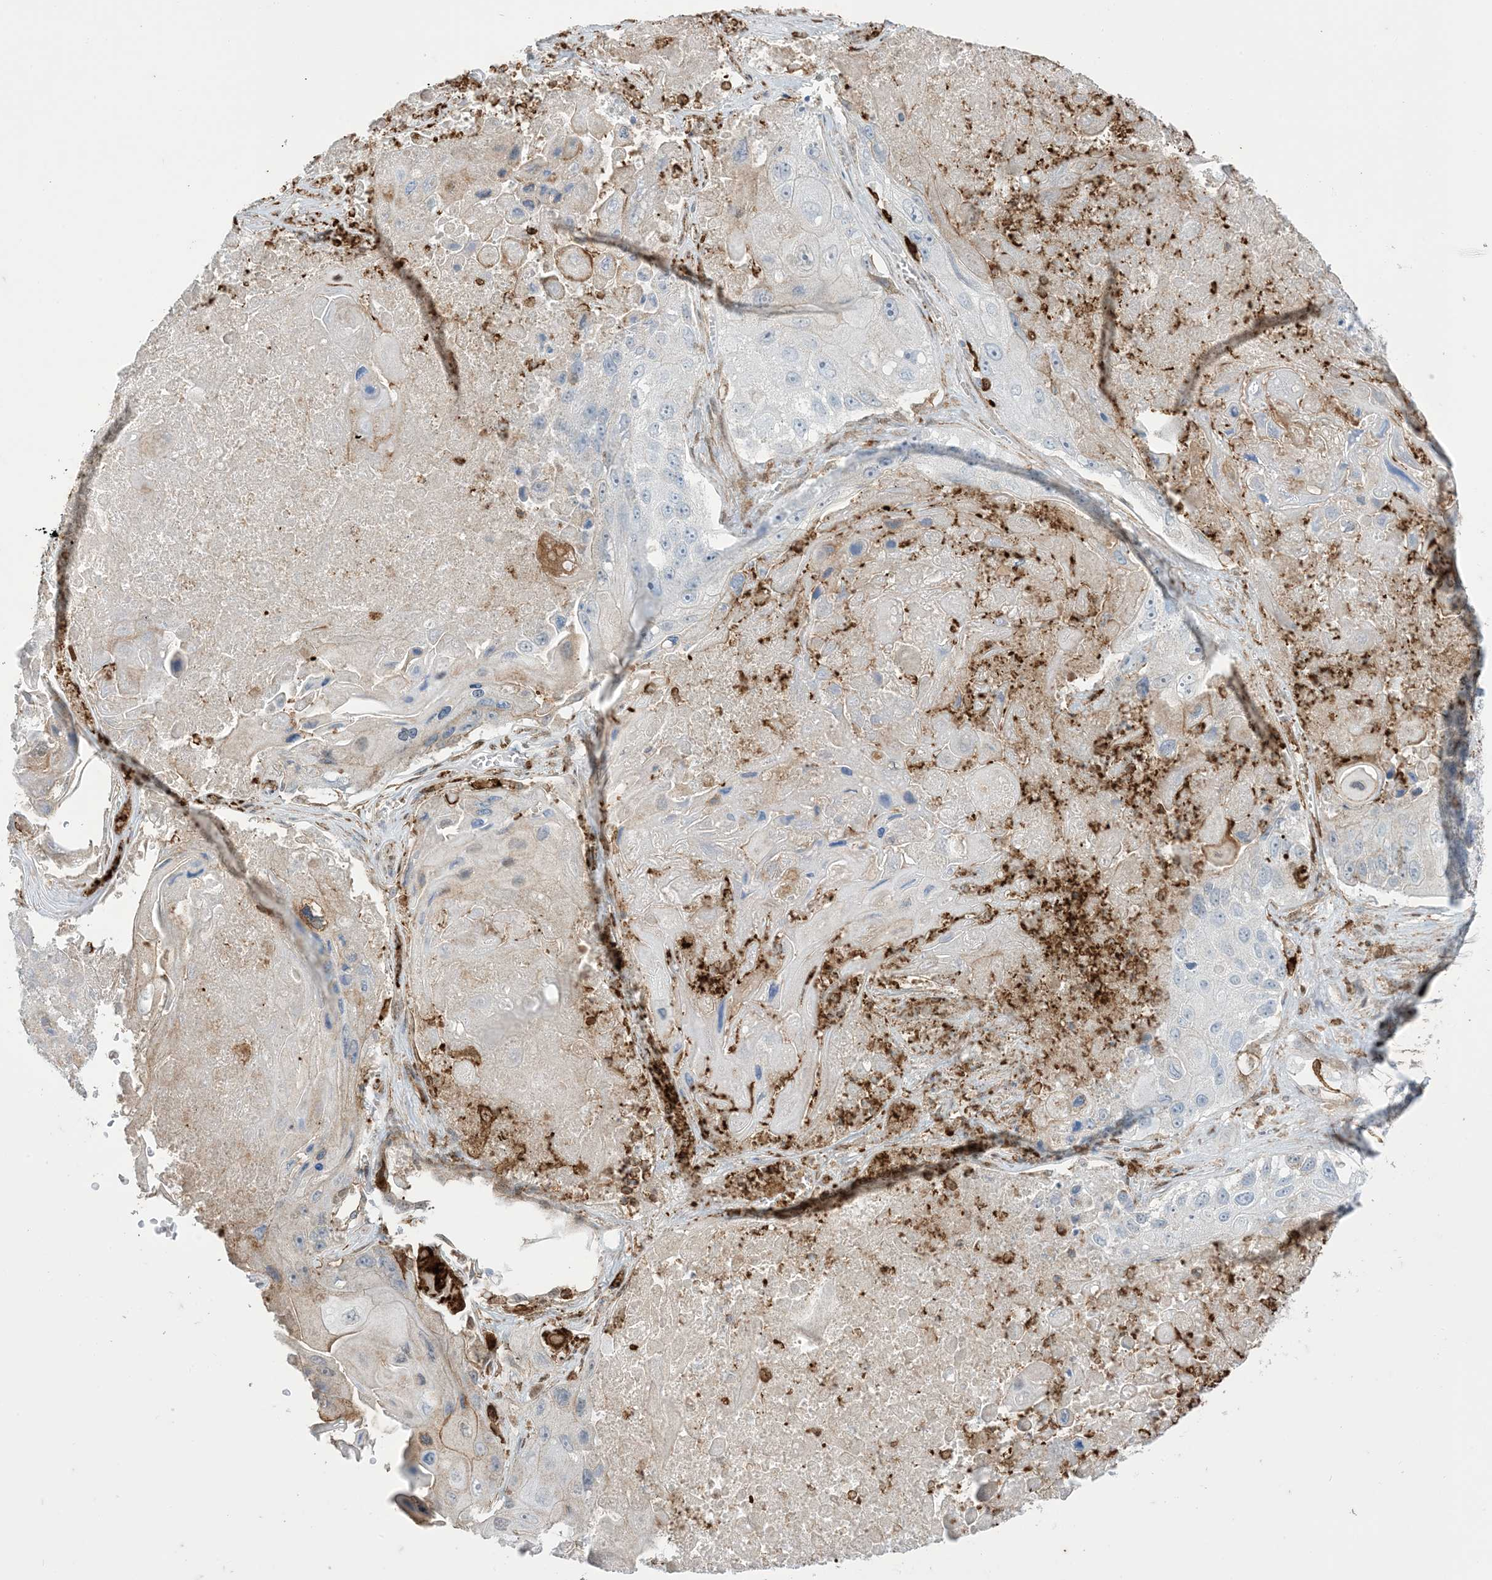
{"staining": {"intensity": "negative", "quantity": "none", "location": "none"}, "tissue": "lung cancer", "cell_type": "Tumor cells", "image_type": "cancer", "snomed": [{"axis": "morphology", "description": "Squamous cell carcinoma, NOS"}, {"axis": "topography", "description": "Lung"}], "caption": "Protein analysis of lung cancer shows no significant positivity in tumor cells.", "gene": "GSN", "patient": {"sex": "male", "age": 61}}